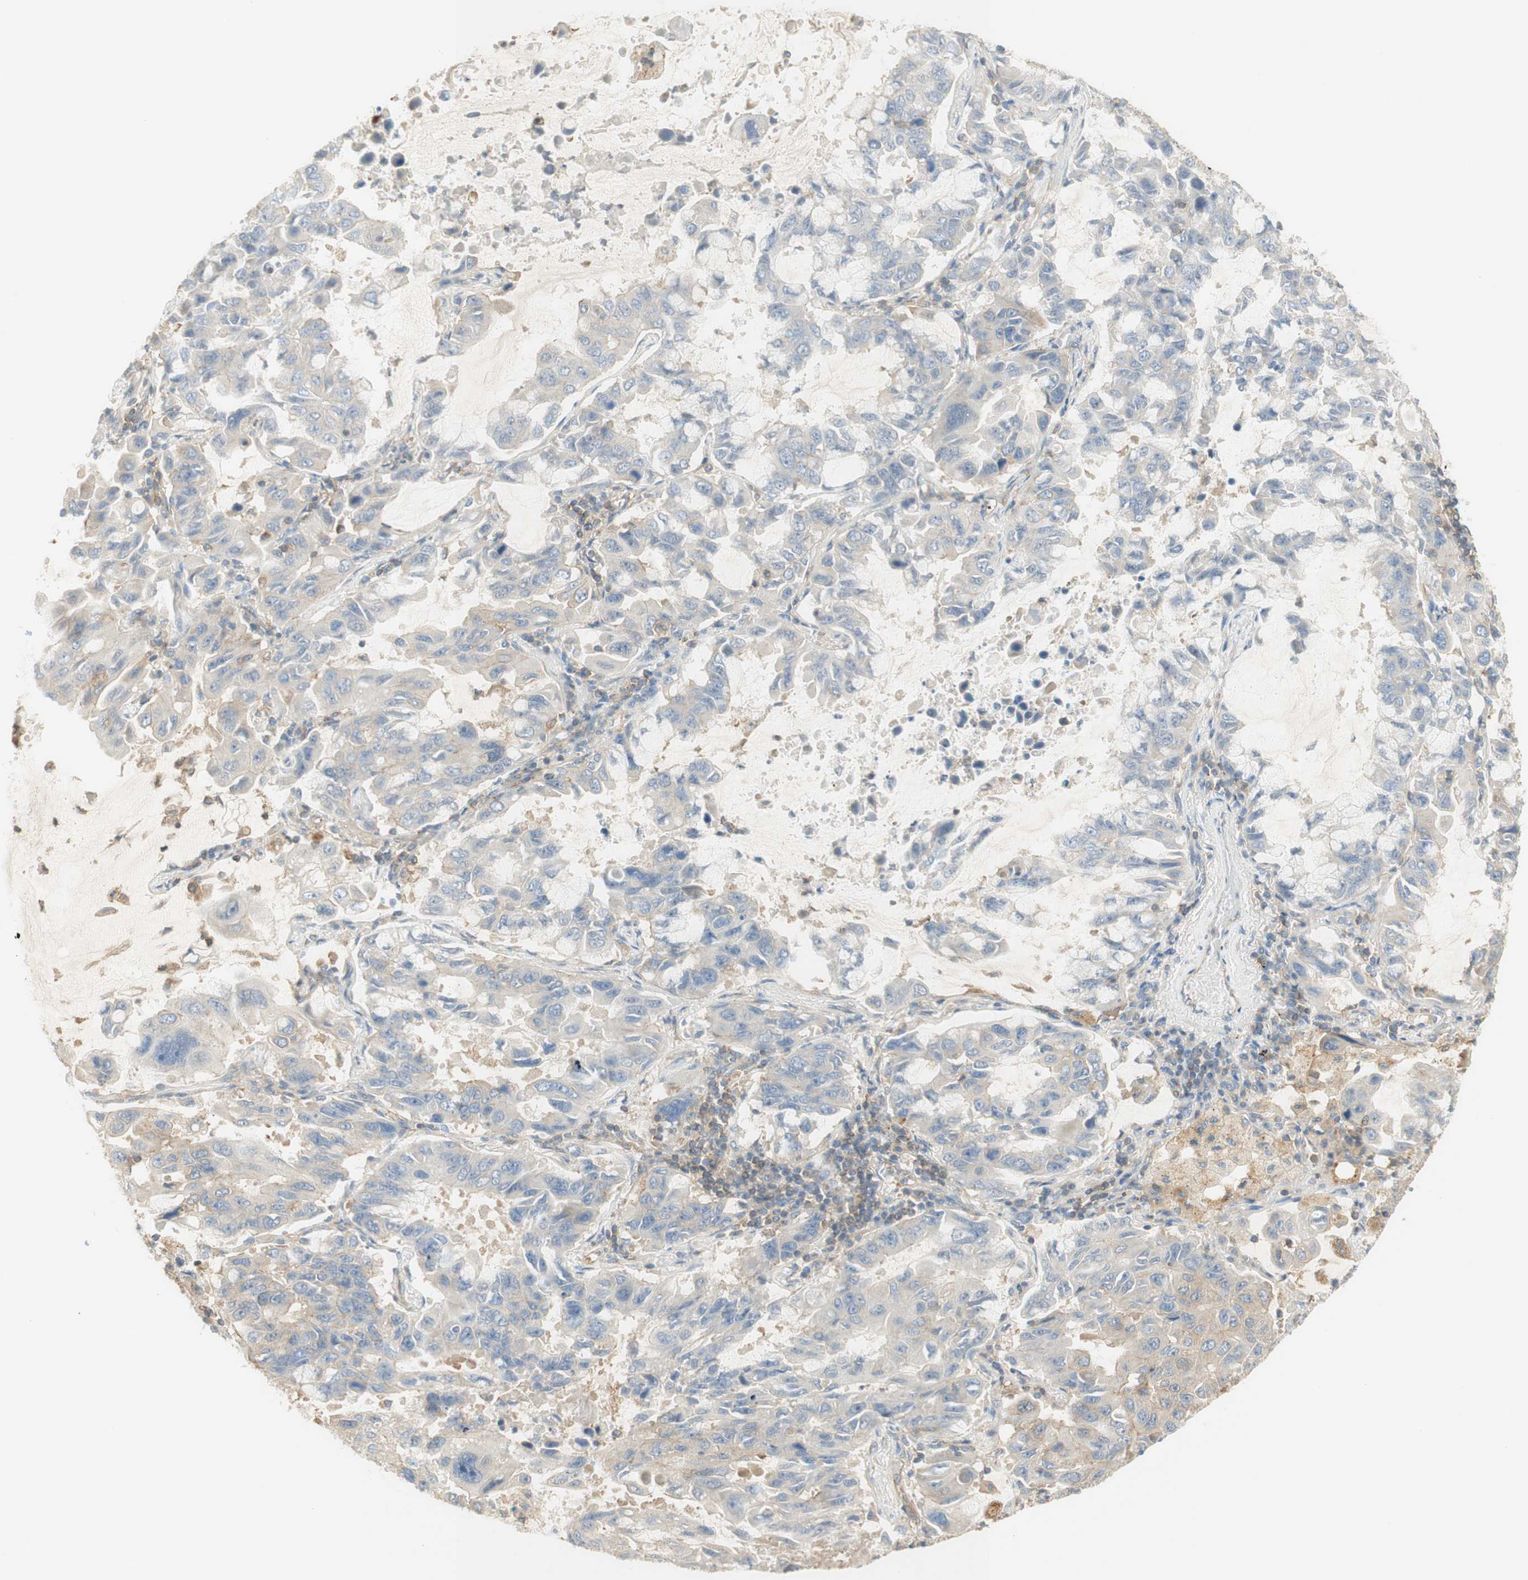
{"staining": {"intensity": "negative", "quantity": "none", "location": "none"}, "tissue": "lung cancer", "cell_type": "Tumor cells", "image_type": "cancer", "snomed": [{"axis": "morphology", "description": "Adenocarcinoma, NOS"}, {"axis": "topography", "description": "Lung"}], "caption": "This is an immunohistochemistry (IHC) image of human lung adenocarcinoma. There is no positivity in tumor cells.", "gene": "IKBKG", "patient": {"sex": "male", "age": 64}}